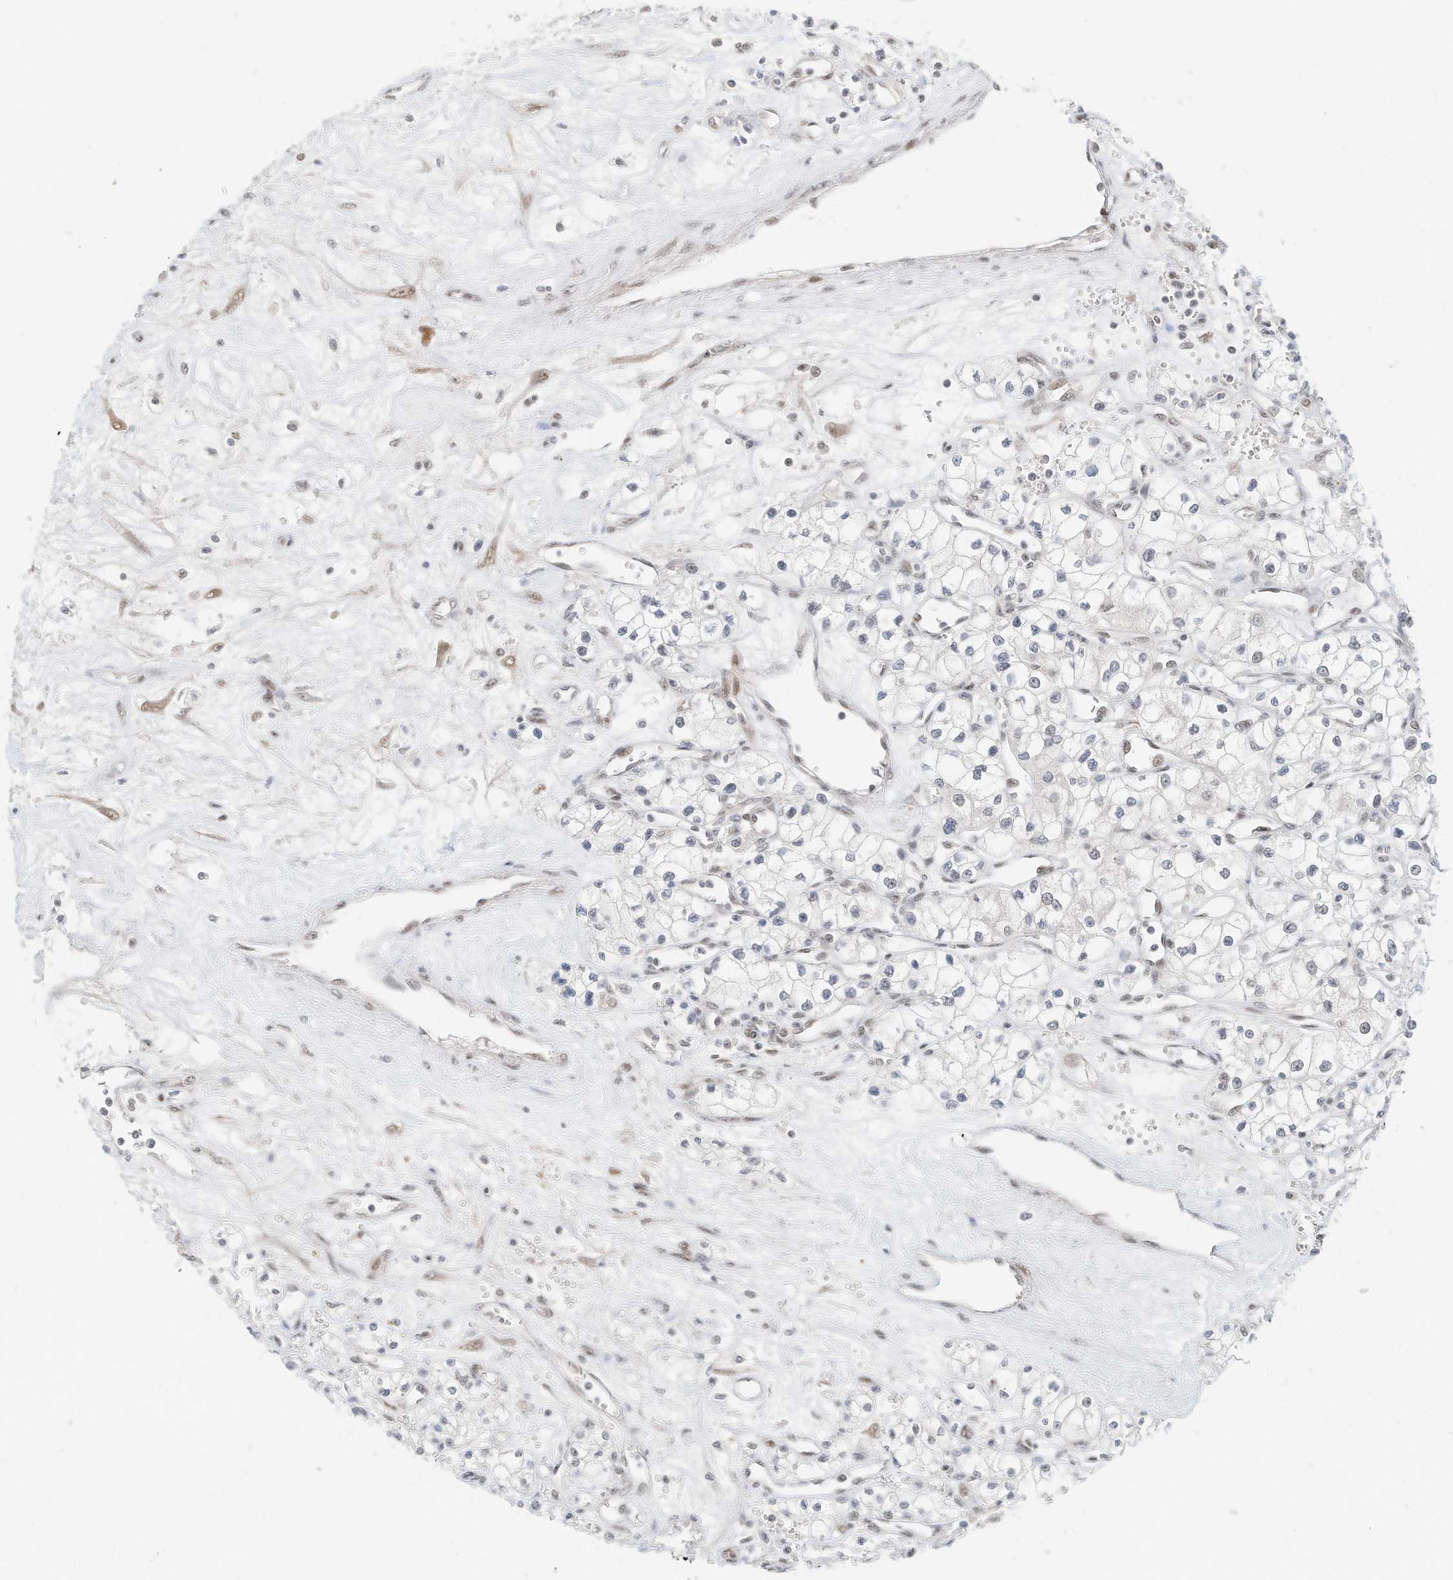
{"staining": {"intensity": "negative", "quantity": "none", "location": "none"}, "tissue": "renal cancer", "cell_type": "Tumor cells", "image_type": "cancer", "snomed": [{"axis": "morphology", "description": "Adenocarcinoma, NOS"}, {"axis": "topography", "description": "Kidney"}], "caption": "Image shows no protein positivity in tumor cells of renal cancer (adenocarcinoma) tissue.", "gene": "OGT", "patient": {"sex": "male", "age": 59}}